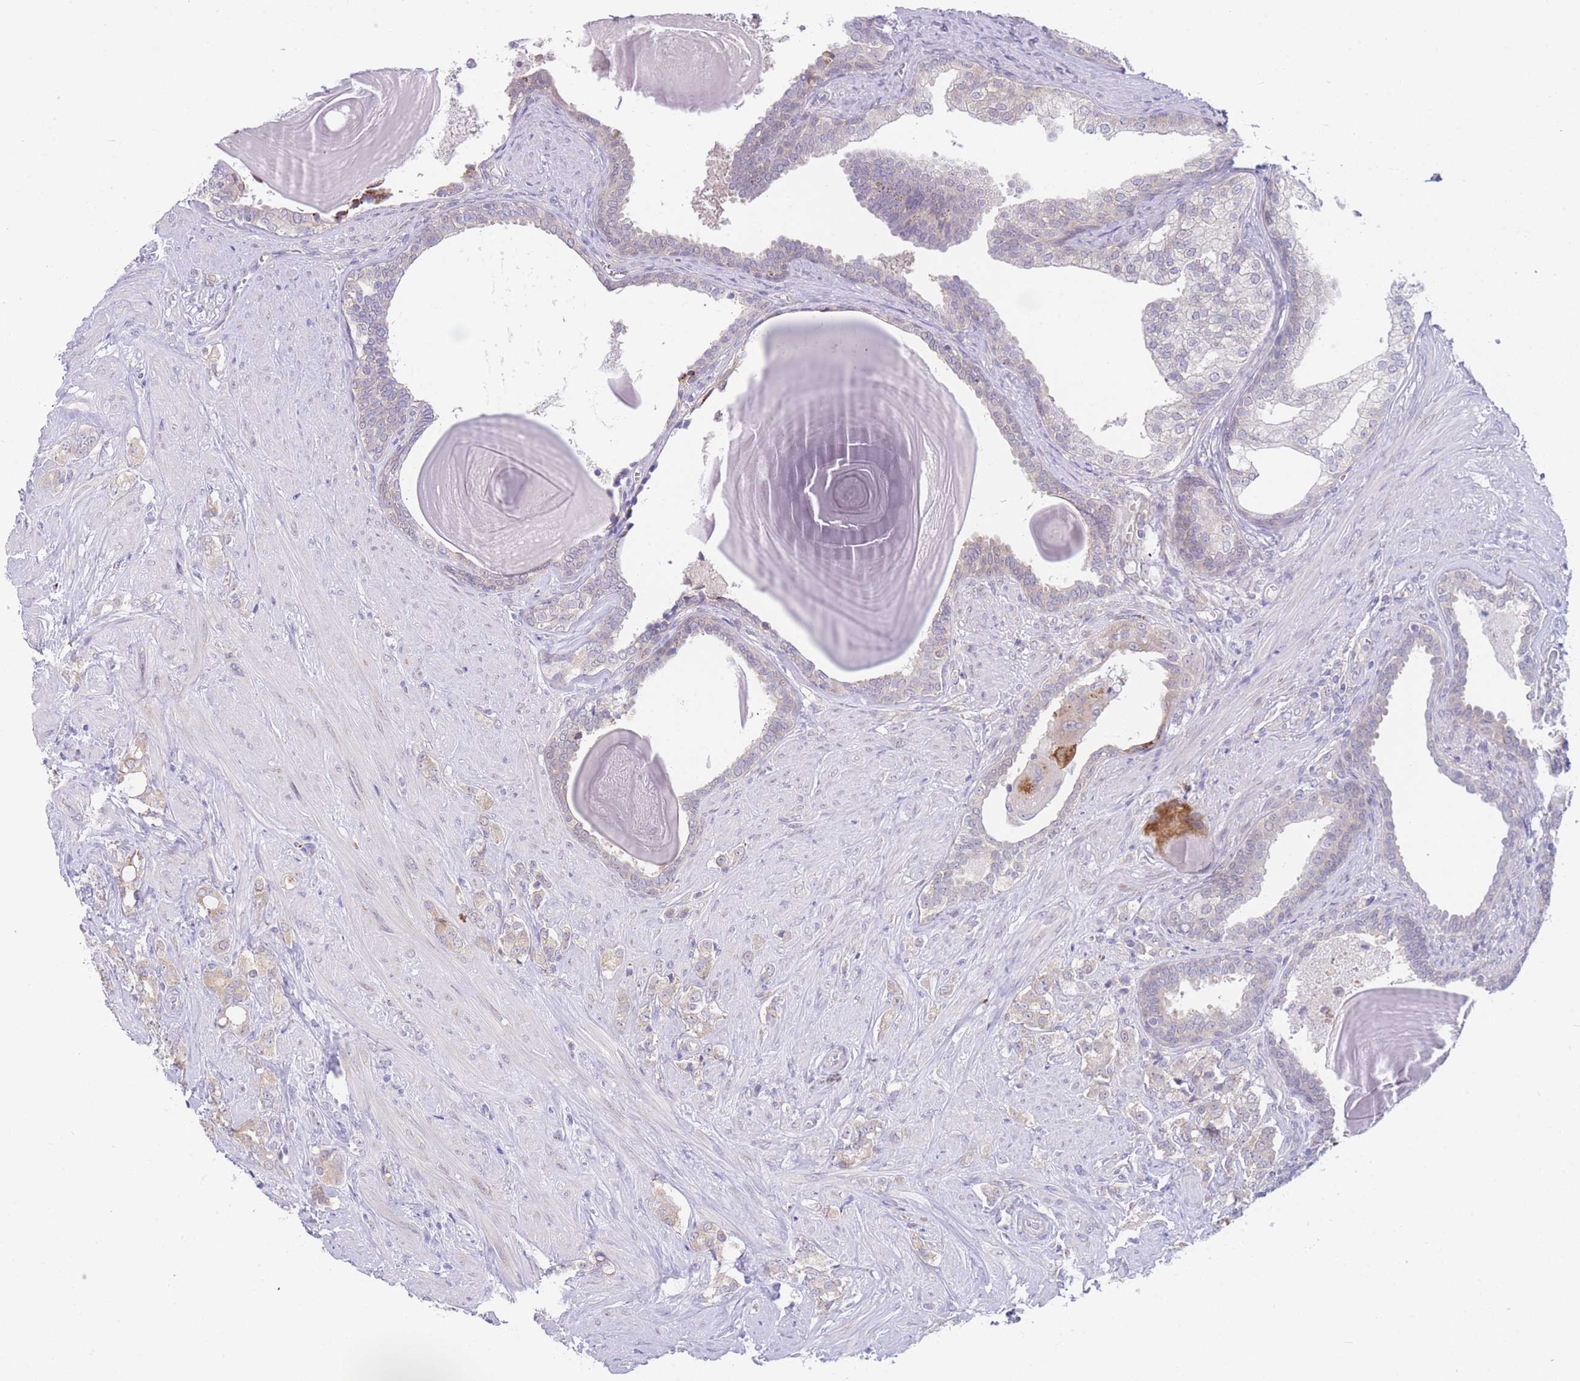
{"staining": {"intensity": "negative", "quantity": "none", "location": "none"}, "tissue": "prostate cancer", "cell_type": "Tumor cells", "image_type": "cancer", "snomed": [{"axis": "morphology", "description": "Adenocarcinoma, High grade"}, {"axis": "topography", "description": "Prostate"}], "caption": "DAB (3,3'-diaminobenzidine) immunohistochemical staining of prostate adenocarcinoma (high-grade) demonstrates no significant expression in tumor cells.", "gene": "ZNF510", "patient": {"sex": "male", "age": 62}}